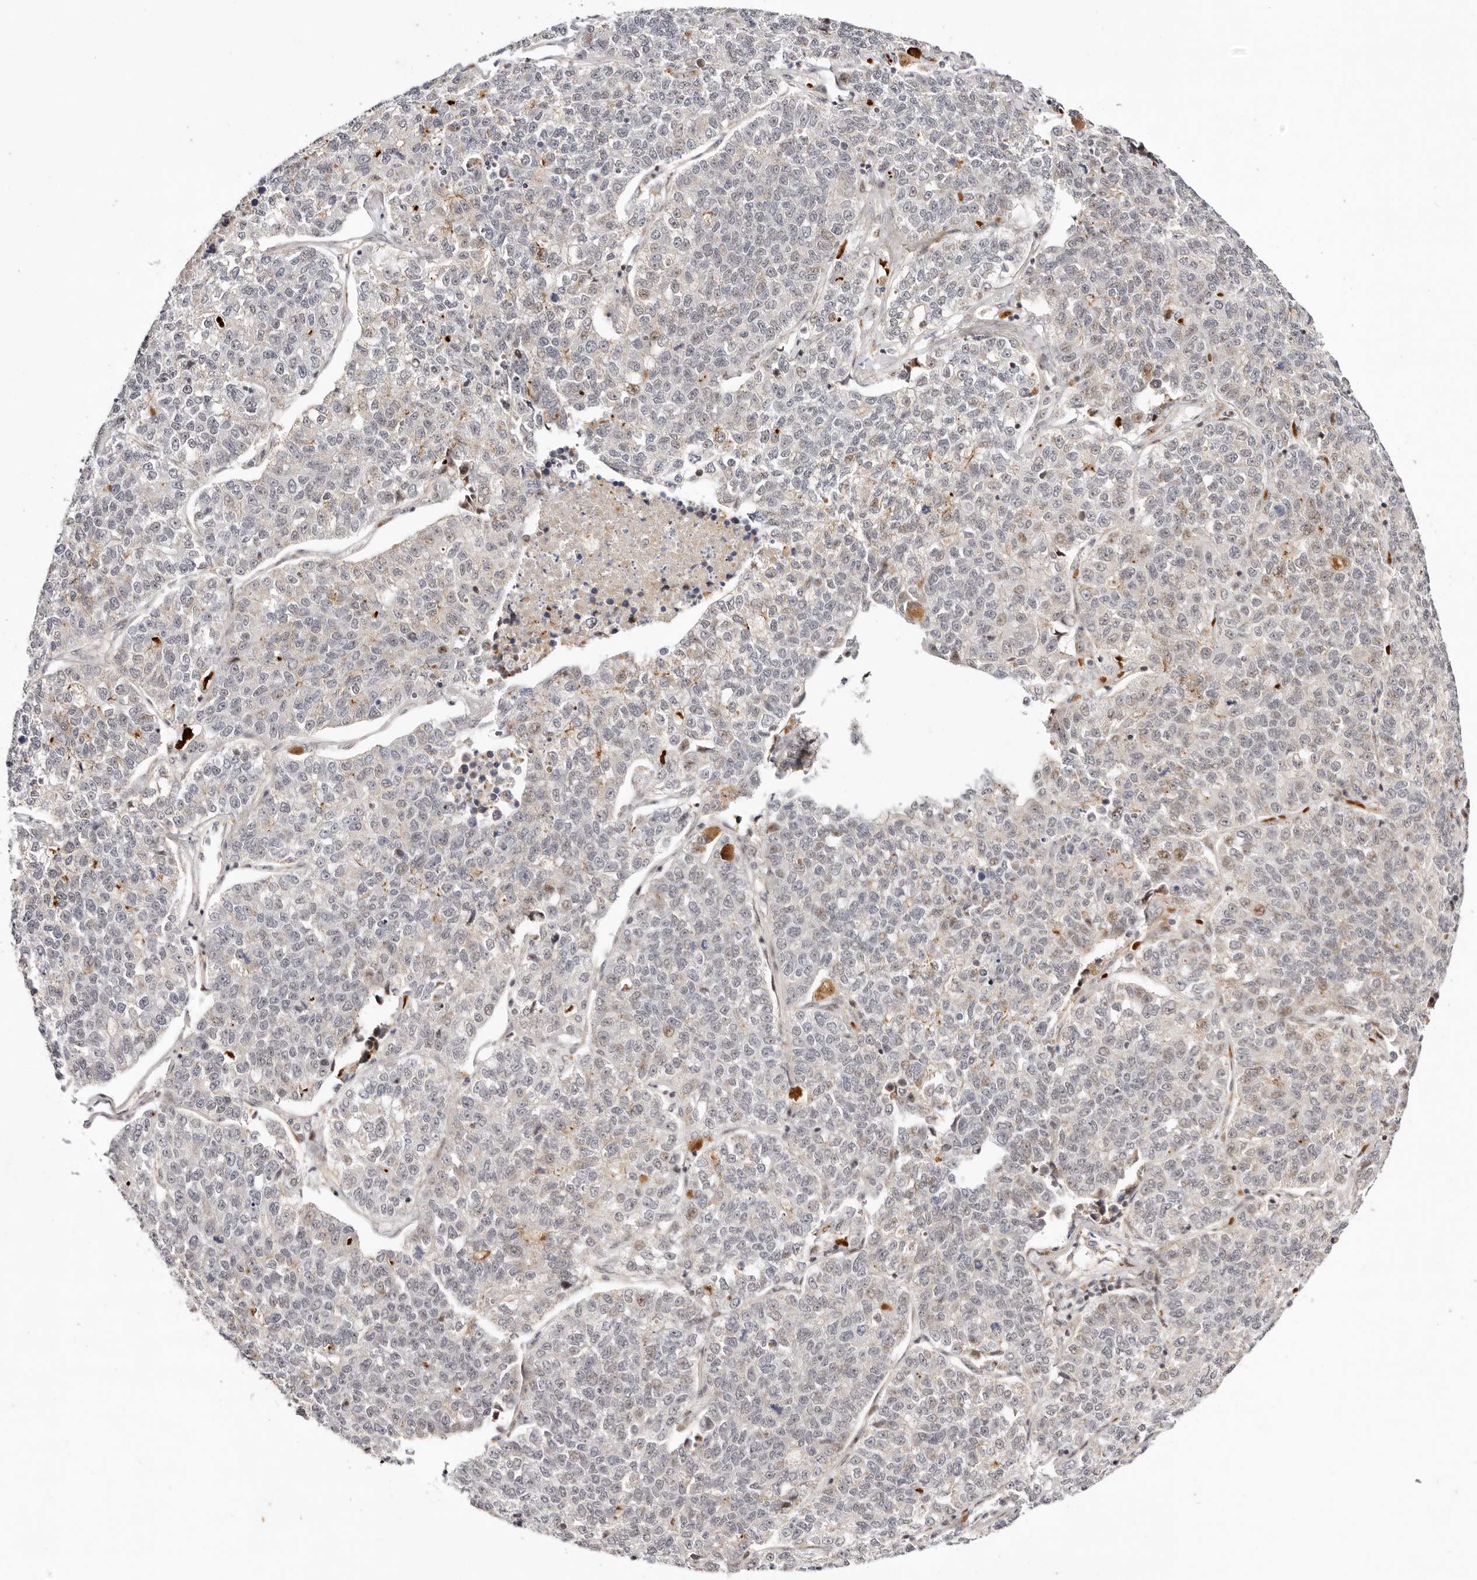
{"staining": {"intensity": "moderate", "quantity": "<25%", "location": "cytoplasmic/membranous,nuclear"}, "tissue": "lung cancer", "cell_type": "Tumor cells", "image_type": "cancer", "snomed": [{"axis": "morphology", "description": "Adenocarcinoma, NOS"}, {"axis": "topography", "description": "Lung"}], "caption": "A low amount of moderate cytoplasmic/membranous and nuclear expression is appreciated in about <25% of tumor cells in lung adenocarcinoma tissue.", "gene": "WRN", "patient": {"sex": "male", "age": 49}}